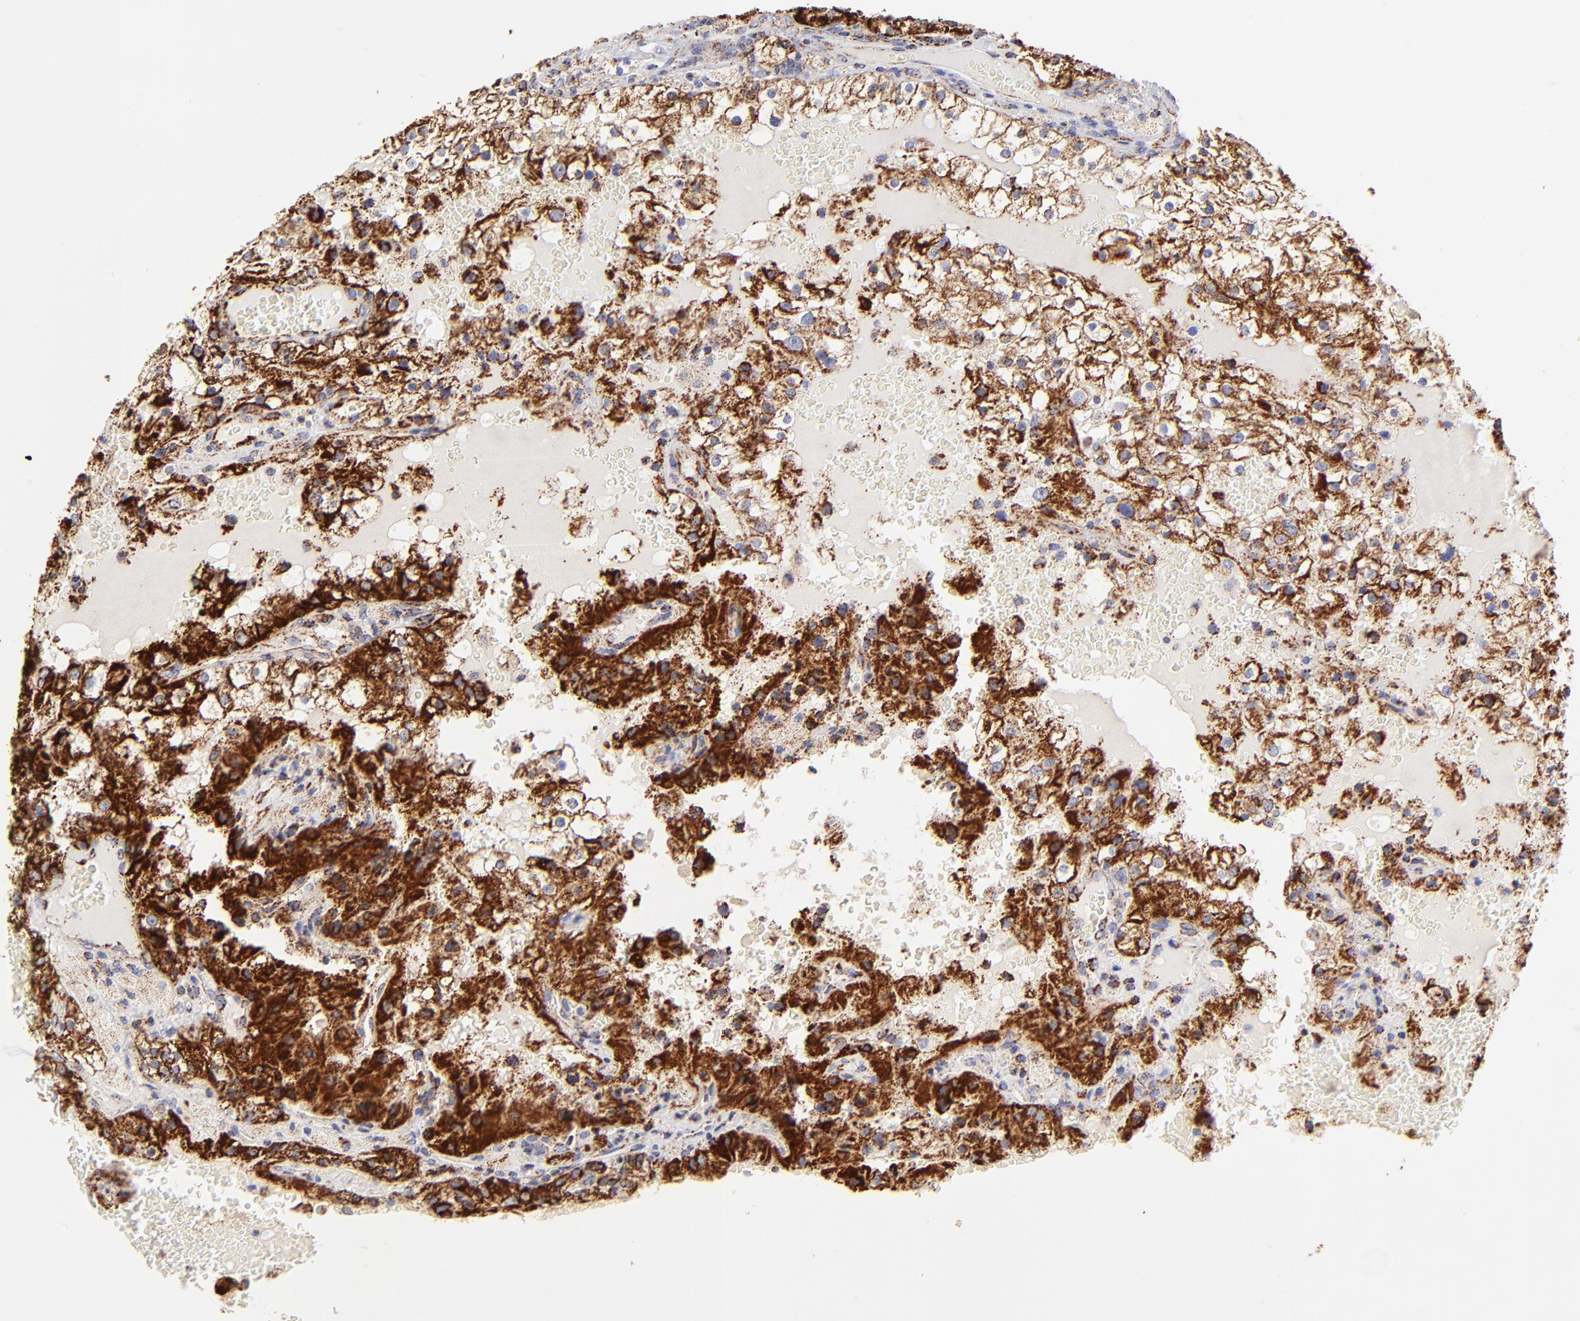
{"staining": {"intensity": "strong", "quantity": "25%-75%", "location": "cytoplasmic/membranous"}, "tissue": "renal cancer", "cell_type": "Tumor cells", "image_type": "cancer", "snomed": [{"axis": "morphology", "description": "Adenocarcinoma, NOS"}, {"axis": "topography", "description": "Kidney"}], "caption": "High-magnification brightfield microscopy of renal cancer (adenocarcinoma) stained with DAB (brown) and counterstained with hematoxylin (blue). tumor cells exhibit strong cytoplasmic/membranous expression is seen in approximately25%-75% of cells. (Brightfield microscopy of DAB IHC at high magnification).", "gene": "ECH1", "patient": {"sex": "female", "age": 74}}